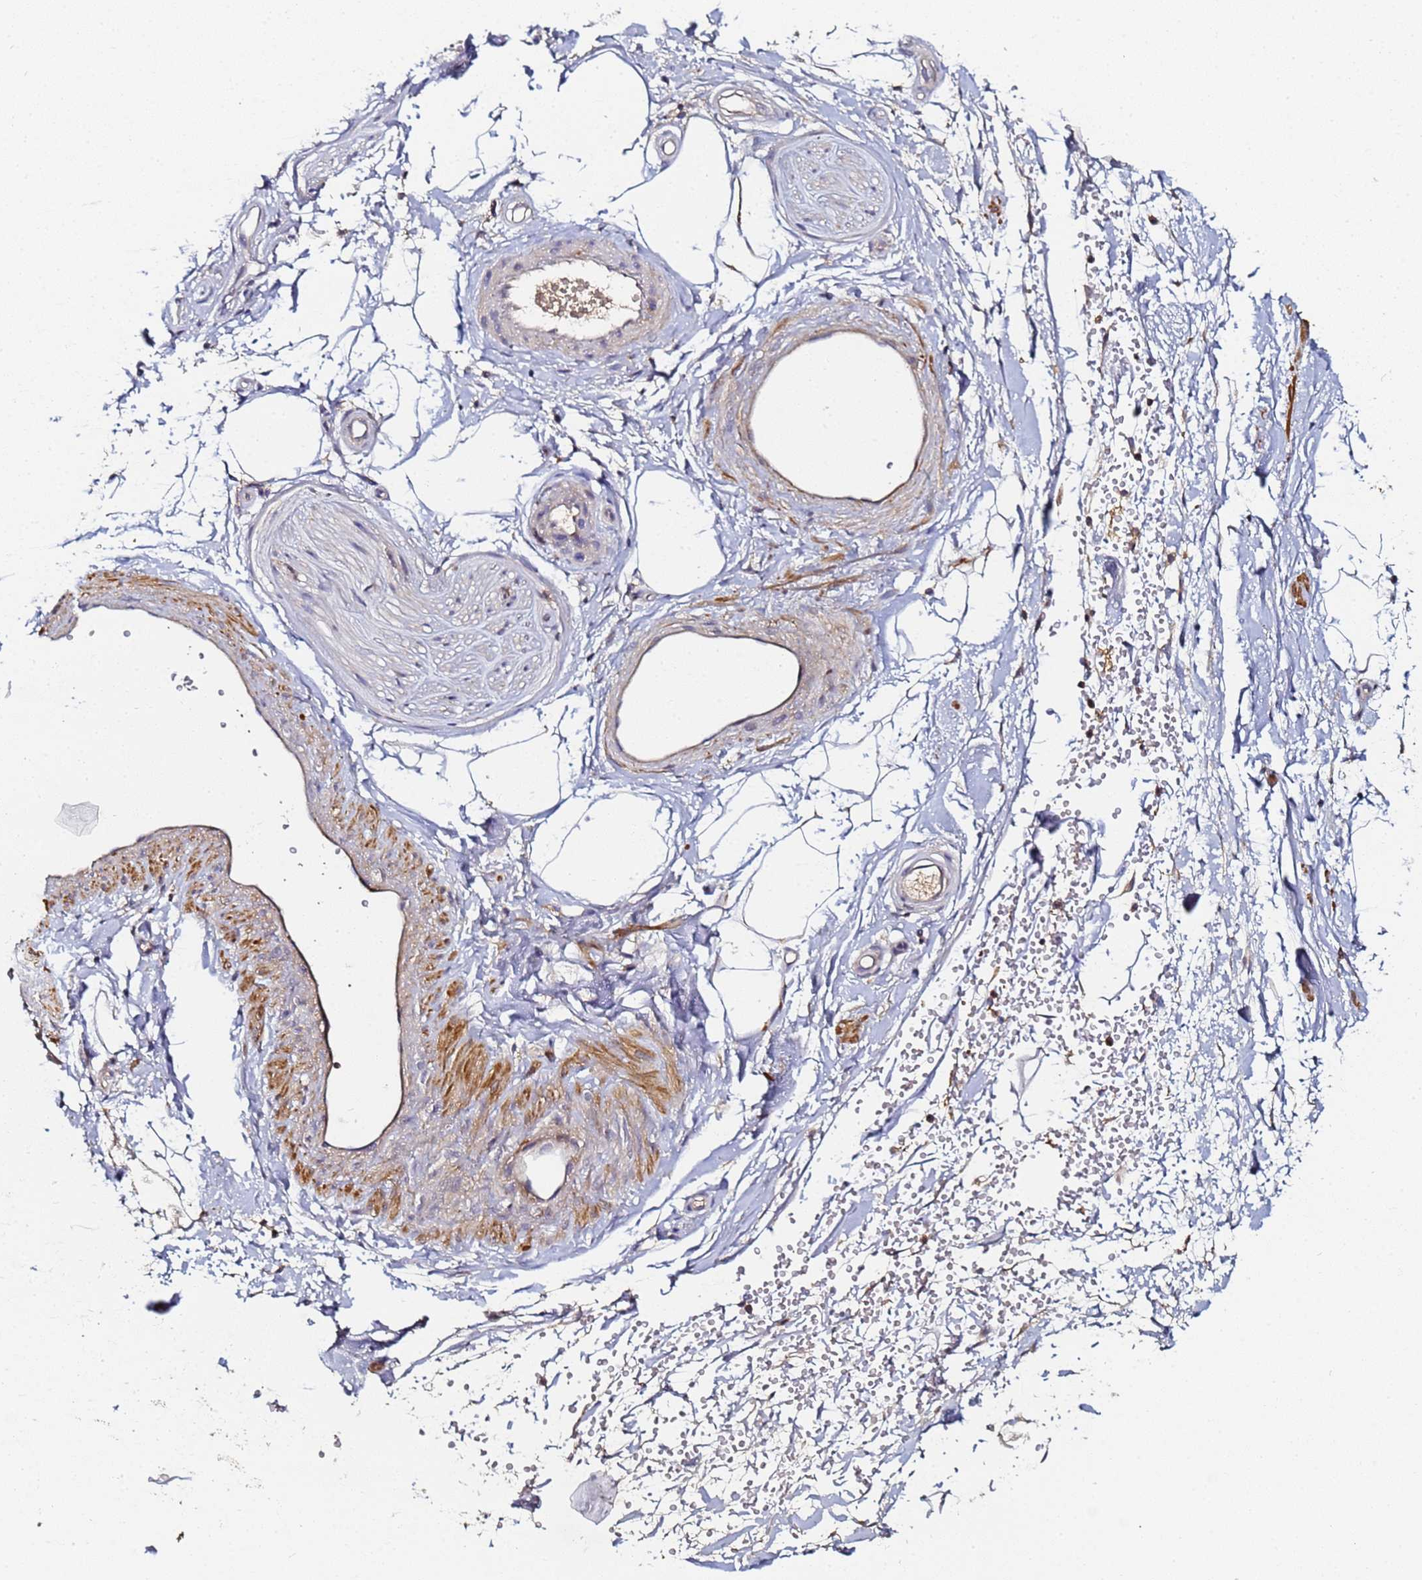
{"staining": {"intensity": "negative", "quantity": "none", "location": "none"}, "tissue": "adipose tissue", "cell_type": "Adipocytes", "image_type": "normal", "snomed": [{"axis": "morphology", "description": "Normal tissue, NOS"}, {"axis": "topography", "description": "Soft tissue"}, {"axis": "topography", "description": "Adipose tissue"}, {"axis": "topography", "description": "Vascular tissue"}, {"axis": "topography", "description": "Peripheral nerve tissue"}], "caption": "The photomicrograph exhibits no significant expression in adipocytes of adipose tissue. (Brightfield microscopy of DAB (3,3'-diaminobenzidine) immunohistochemistry (IHC) at high magnification).", "gene": "LRRC69", "patient": {"sex": "male", "age": 74}}